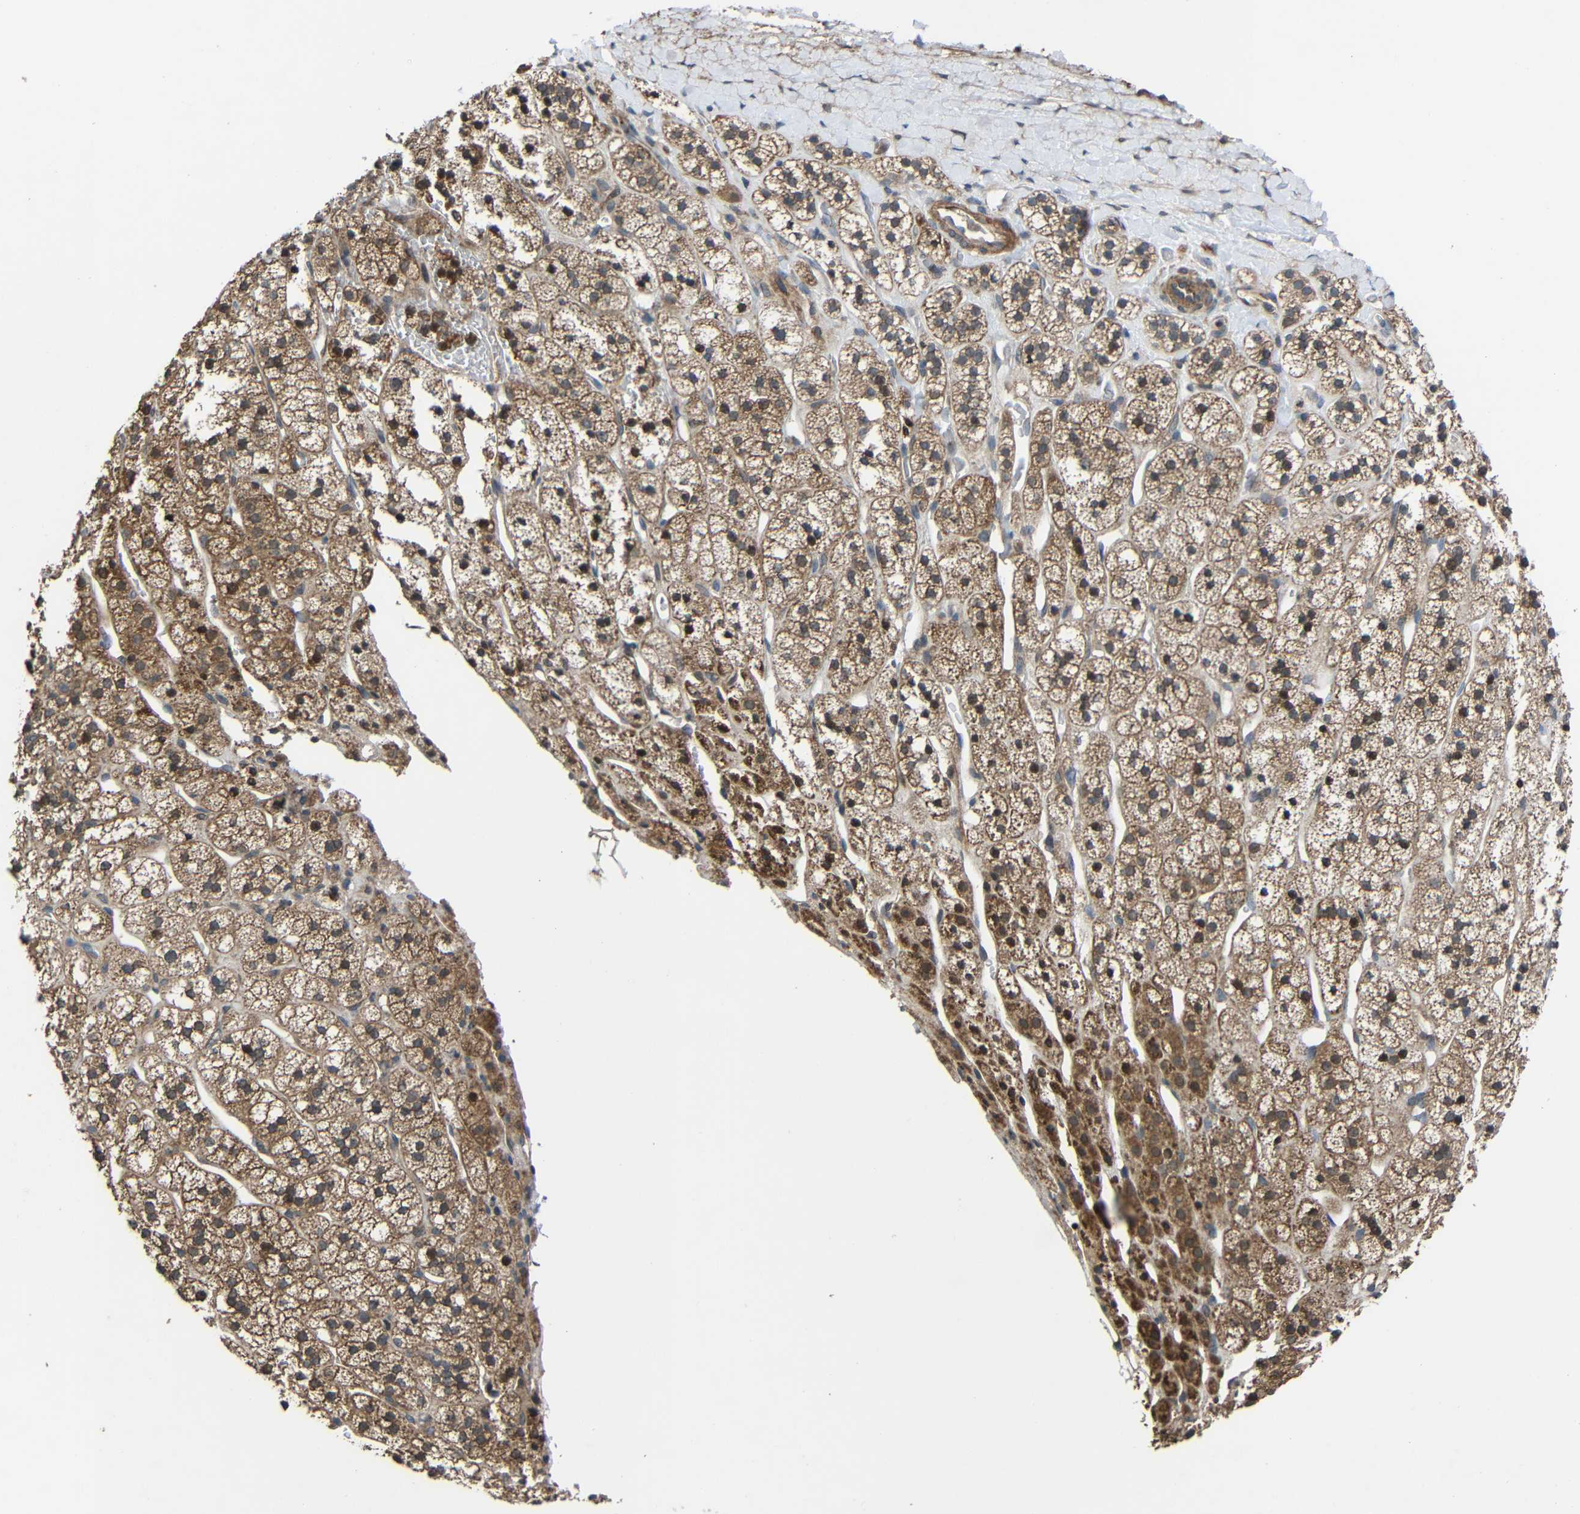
{"staining": {"intensity": "moderate", "quantity": ">75%", "location": "cytoplasmic/membranous"}, "tissue": "adrenal gland", "cell_type": "Glandular cells", "image_type": "normal", "snomed": [{"axis": "morphology", "description": "Normal tissue, NOS"}, {"axis": "topography", "description": "Adrenal gland"}], "caption": "Immunohistochemistry image of unremarkable adrenal gland: human adrenal gland stained using IHC shows medium levels of moderate protein expression localized specifically in the cytoplasmic/membranous of glandular cells, appearing as a cytoplasmic/membranous brown color.", "gene": "CHST9", "patient": {"sex": "male", "age": 56}}